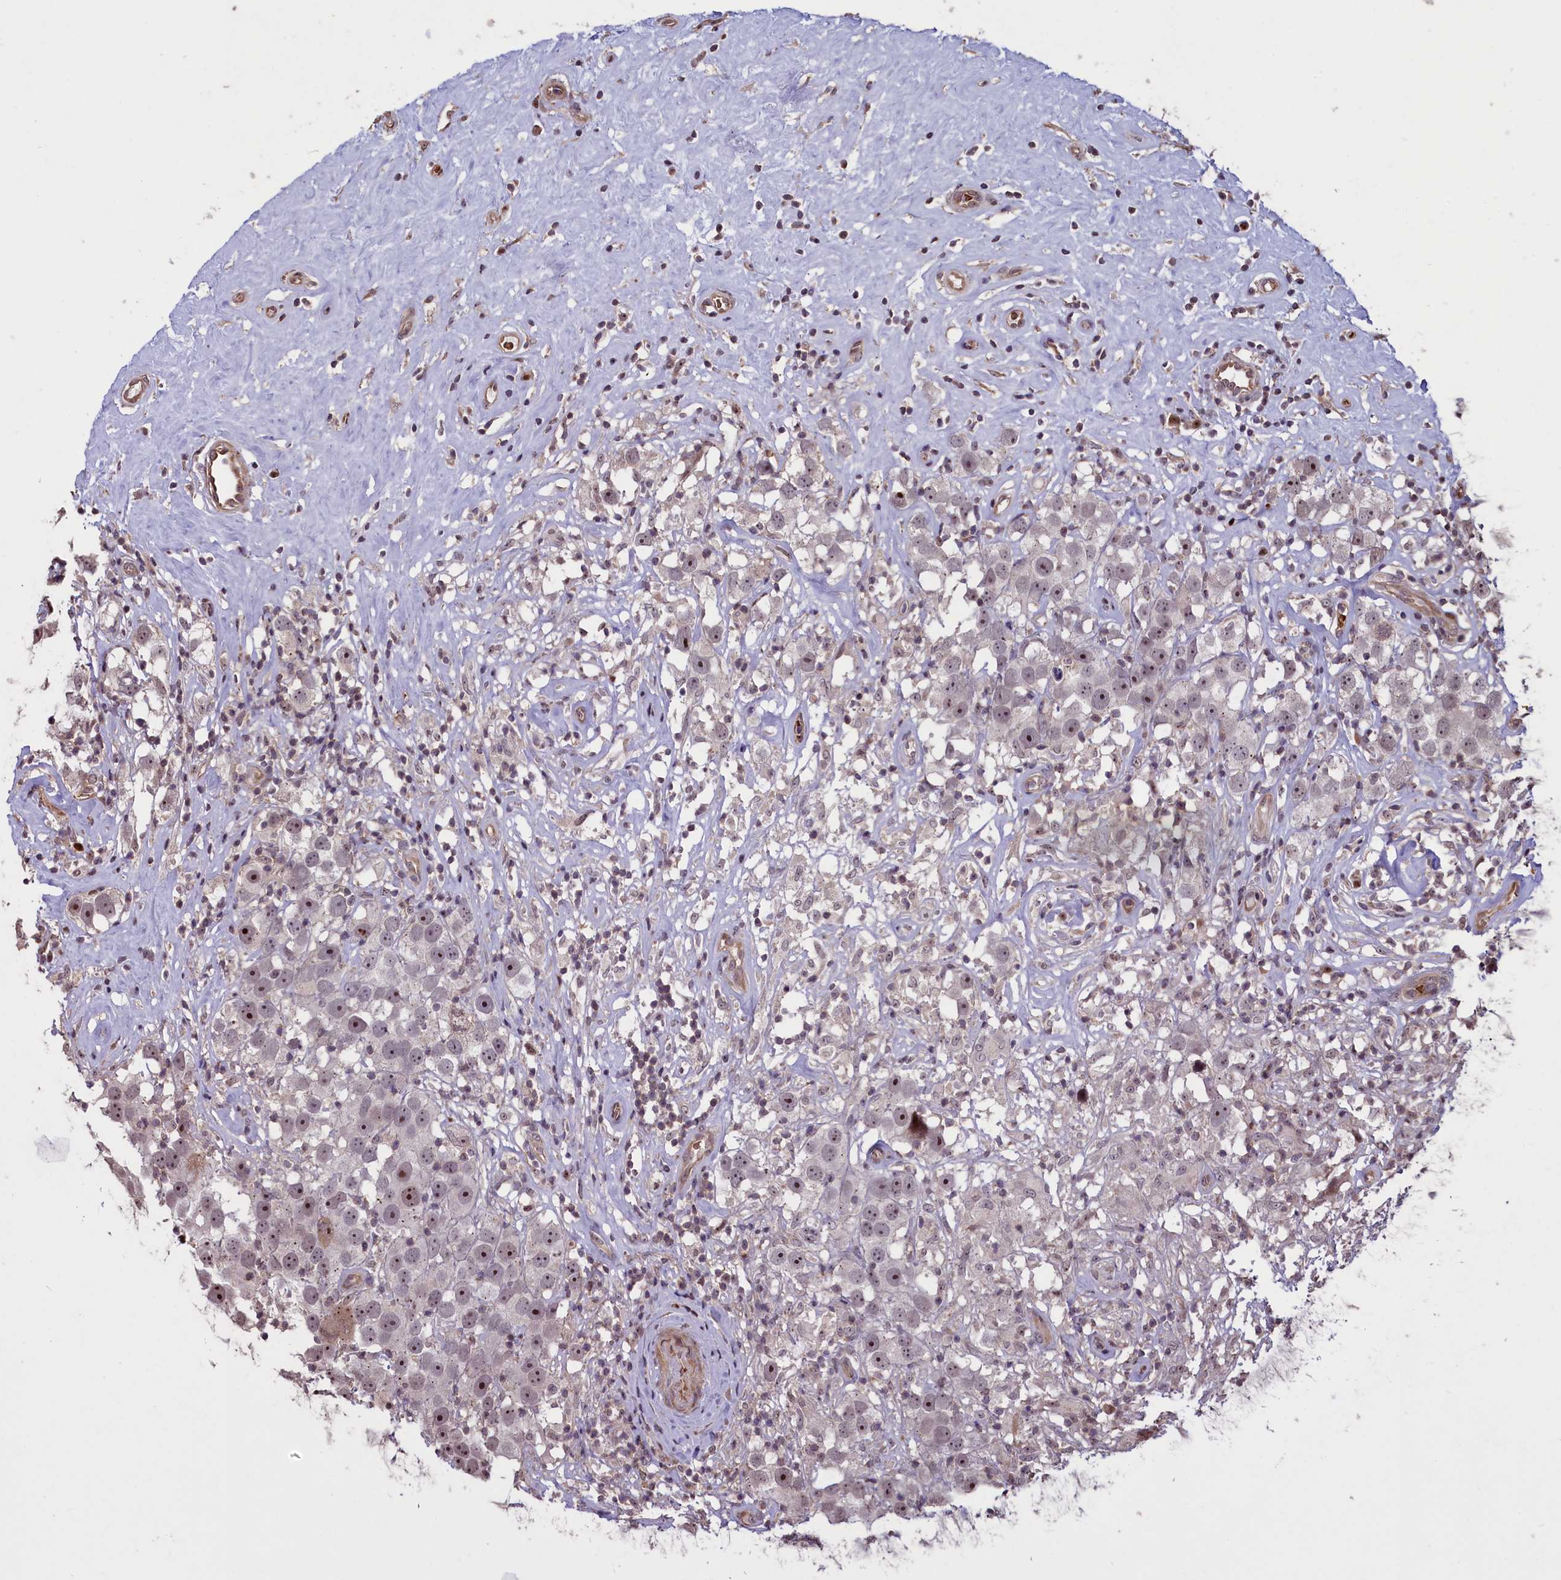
{"staining": {"intensity": "moderate", "quantity": ">75%", "location": "nuclear"}, "tissue": "testis cancer", "cell_type": "Tumor cells", "image_type": "cancer", "snomed": [{"axis": "morphology", "description": "Seminoma, NOS"}, {"axis": "topography", "description": "Testis"}], "caption": "A brown stain labels moderate nuclear staining of a protein in human testis cancer tumor cells.", "gene": "SHFL", "patient": {"sex": "male", "age": 49}}